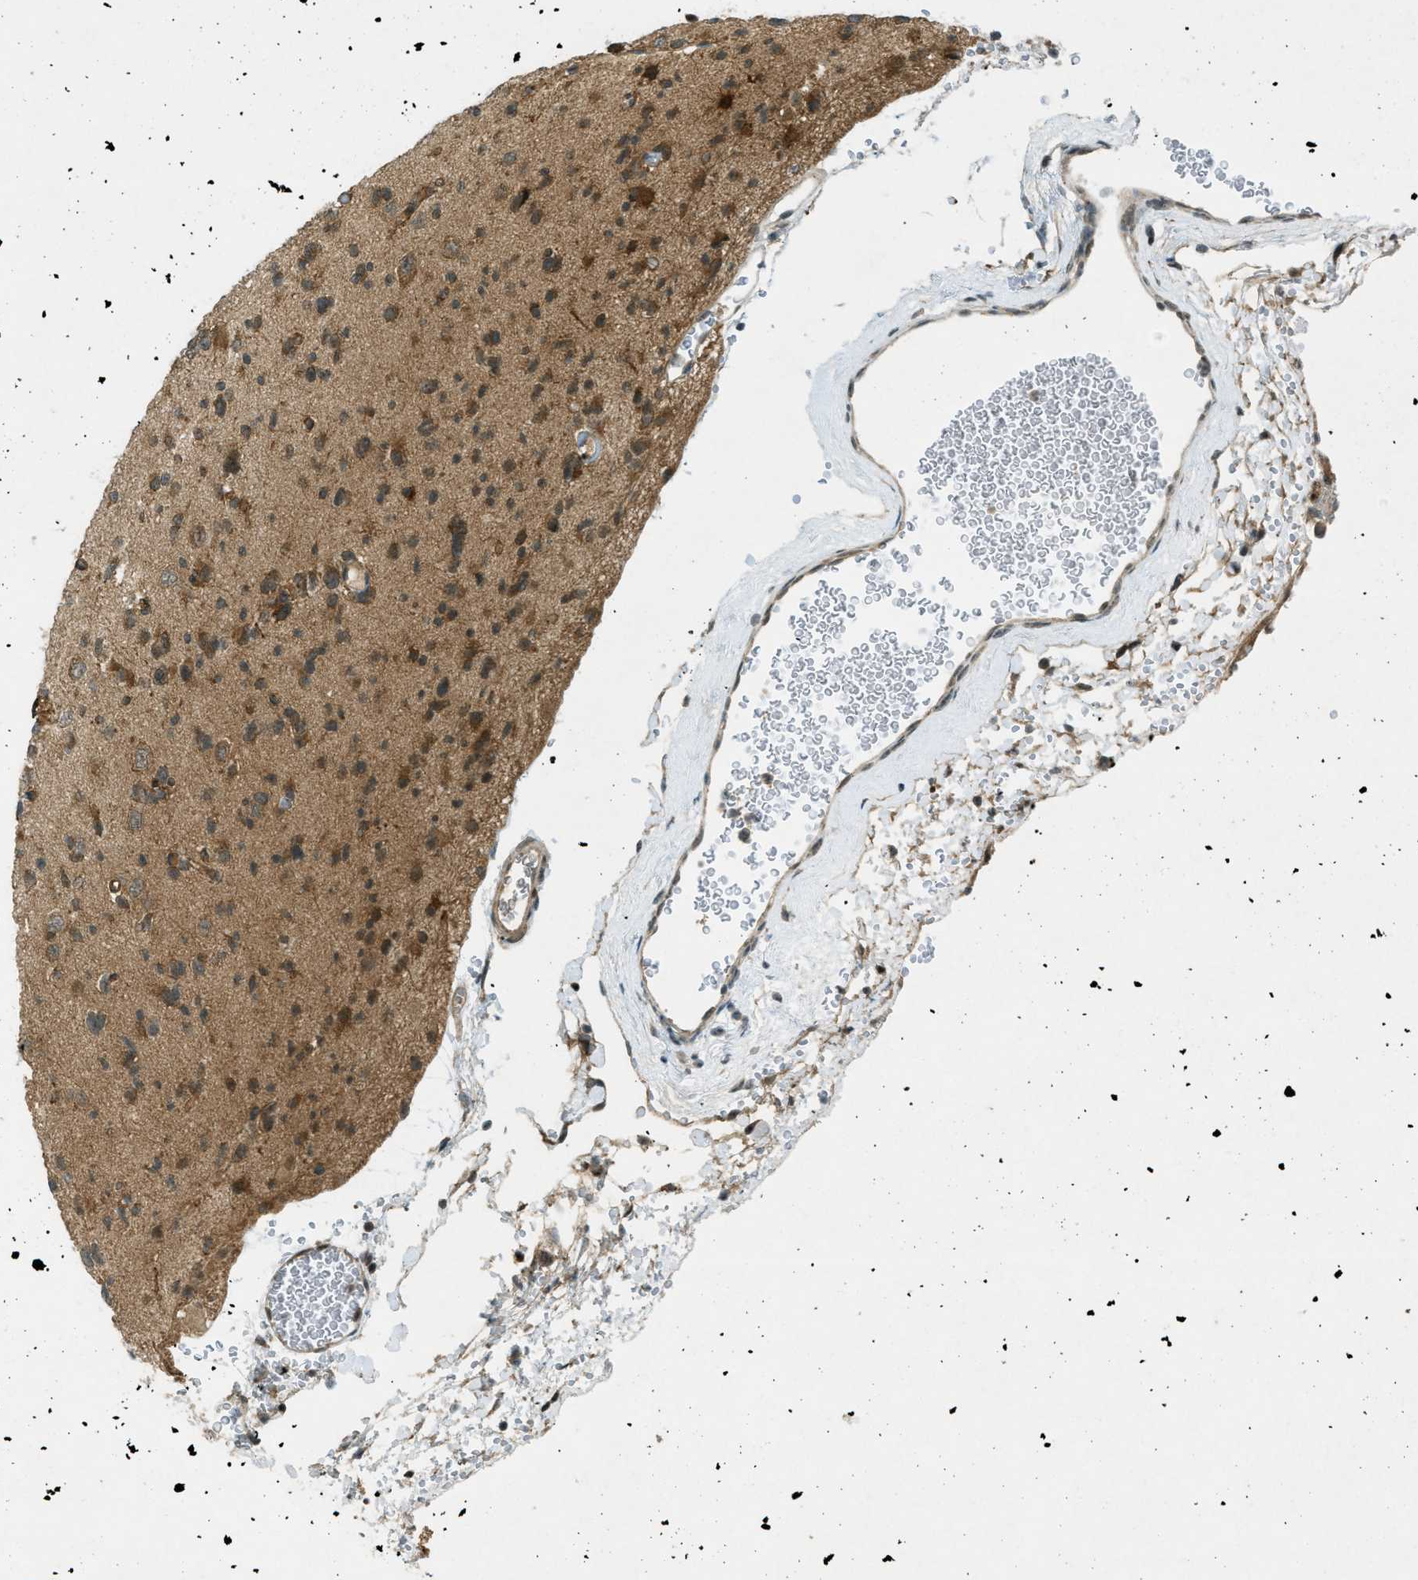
{"staining": {"intensity": "moderate", "quantity": ">75%", "location": "cytoplasmic/membranous"}, "tissue": "glioma", "cell_type": "Tumor cells", "image_type": "cancer", "snomed": [{"axis": "morphology", "description": "Glioma, malignant, Low grade"}, {"axis": "topography", "description": "Brain"}], "caption": "IHC (DAB (3,3'-diaminobenzidine)) staining of low-grade glioma (malignant) demonstrates moderate cytoplasmic/membranous protein positivity in about >75% of tumor cells.", "gene": "EIF2AK3", "patient": {"sex": "female", "age": 22}}